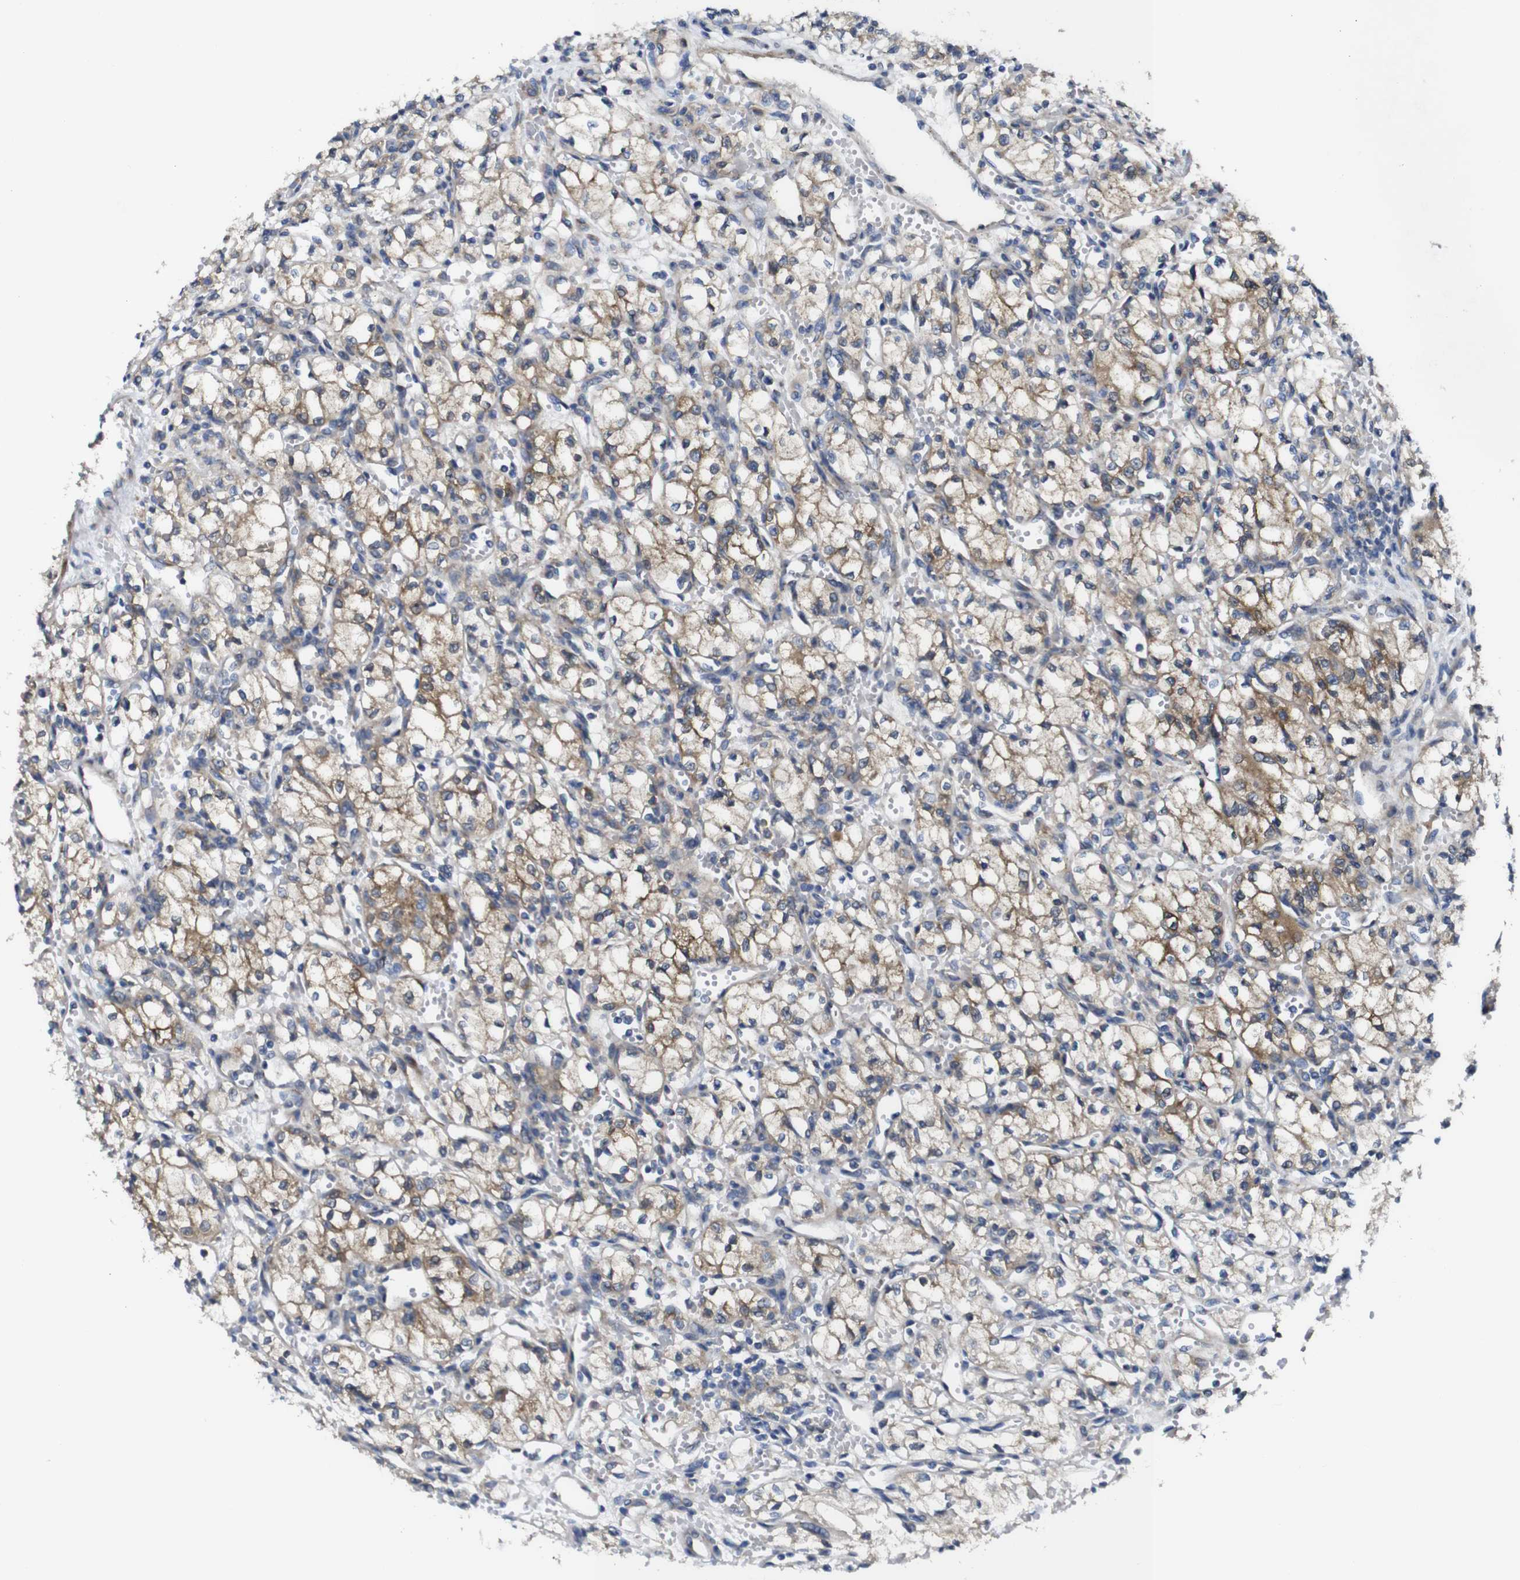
{"staining": {"intensity": "weak", "quantity": ">75%", "location": "cytoplasmic/membranous"}, "tissue": "renal cancer", "cell_type": "Tumor cells", "image_type": "cancer", "snomed": [{"axis": "morphology", "description": "Normal tissue, NOS"}, {"axis": "morphology", "description": "Adenocarcinoma, NOS"}, {"axis": "topography", "description": "Kidney"}], "caption": "There is low levels of weak cytoplasmic/membranous expression in tumor cells of renal adenocarcinoma, as demonstrated by immunohistochemical staining (brown color).", "gene": "DDRGK1", "patient": {"sex": "male", "age": 59}}